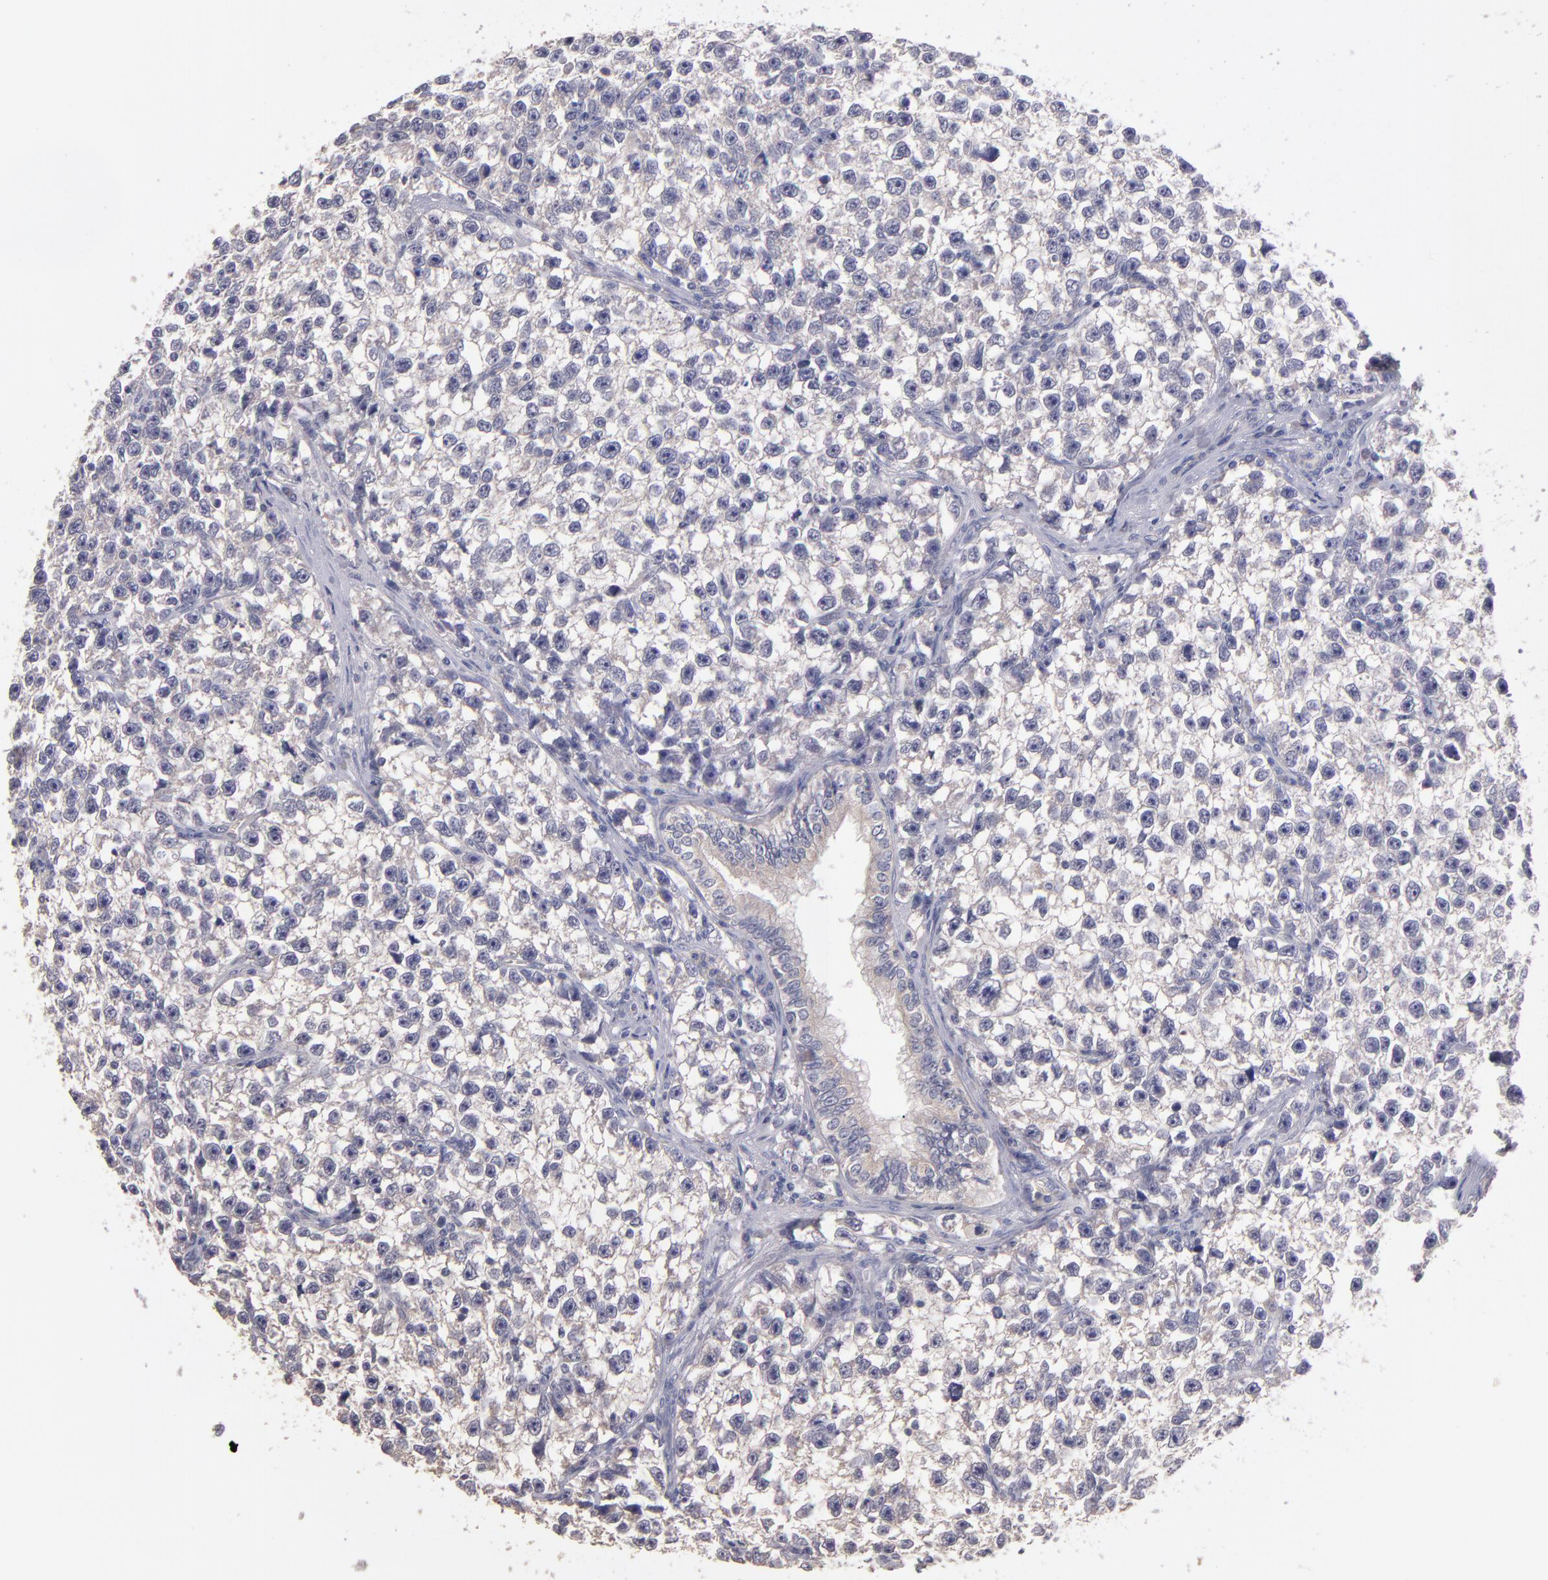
{"staining": {"intensity": "negative", "quantity": "none", "location": "none"}, "tissue": "testis cancer", "cell_type": "Tumor cells", "image_type": "cancer", "snomed": [{"axis": "morphology", "description": "Seminoma, NOS"}, {"axis": "morphology", "description": "Carcinoma, Embryonal, NOS"}, {"axis": "topography", "description": "Testis"}], "caption": "Testis cancer (seminoma) was stained to show a protein in brown. There is no significant expression in tumor cells.", "gene": "GNAZ", "patient": {"sex": "male", "age": 30}}